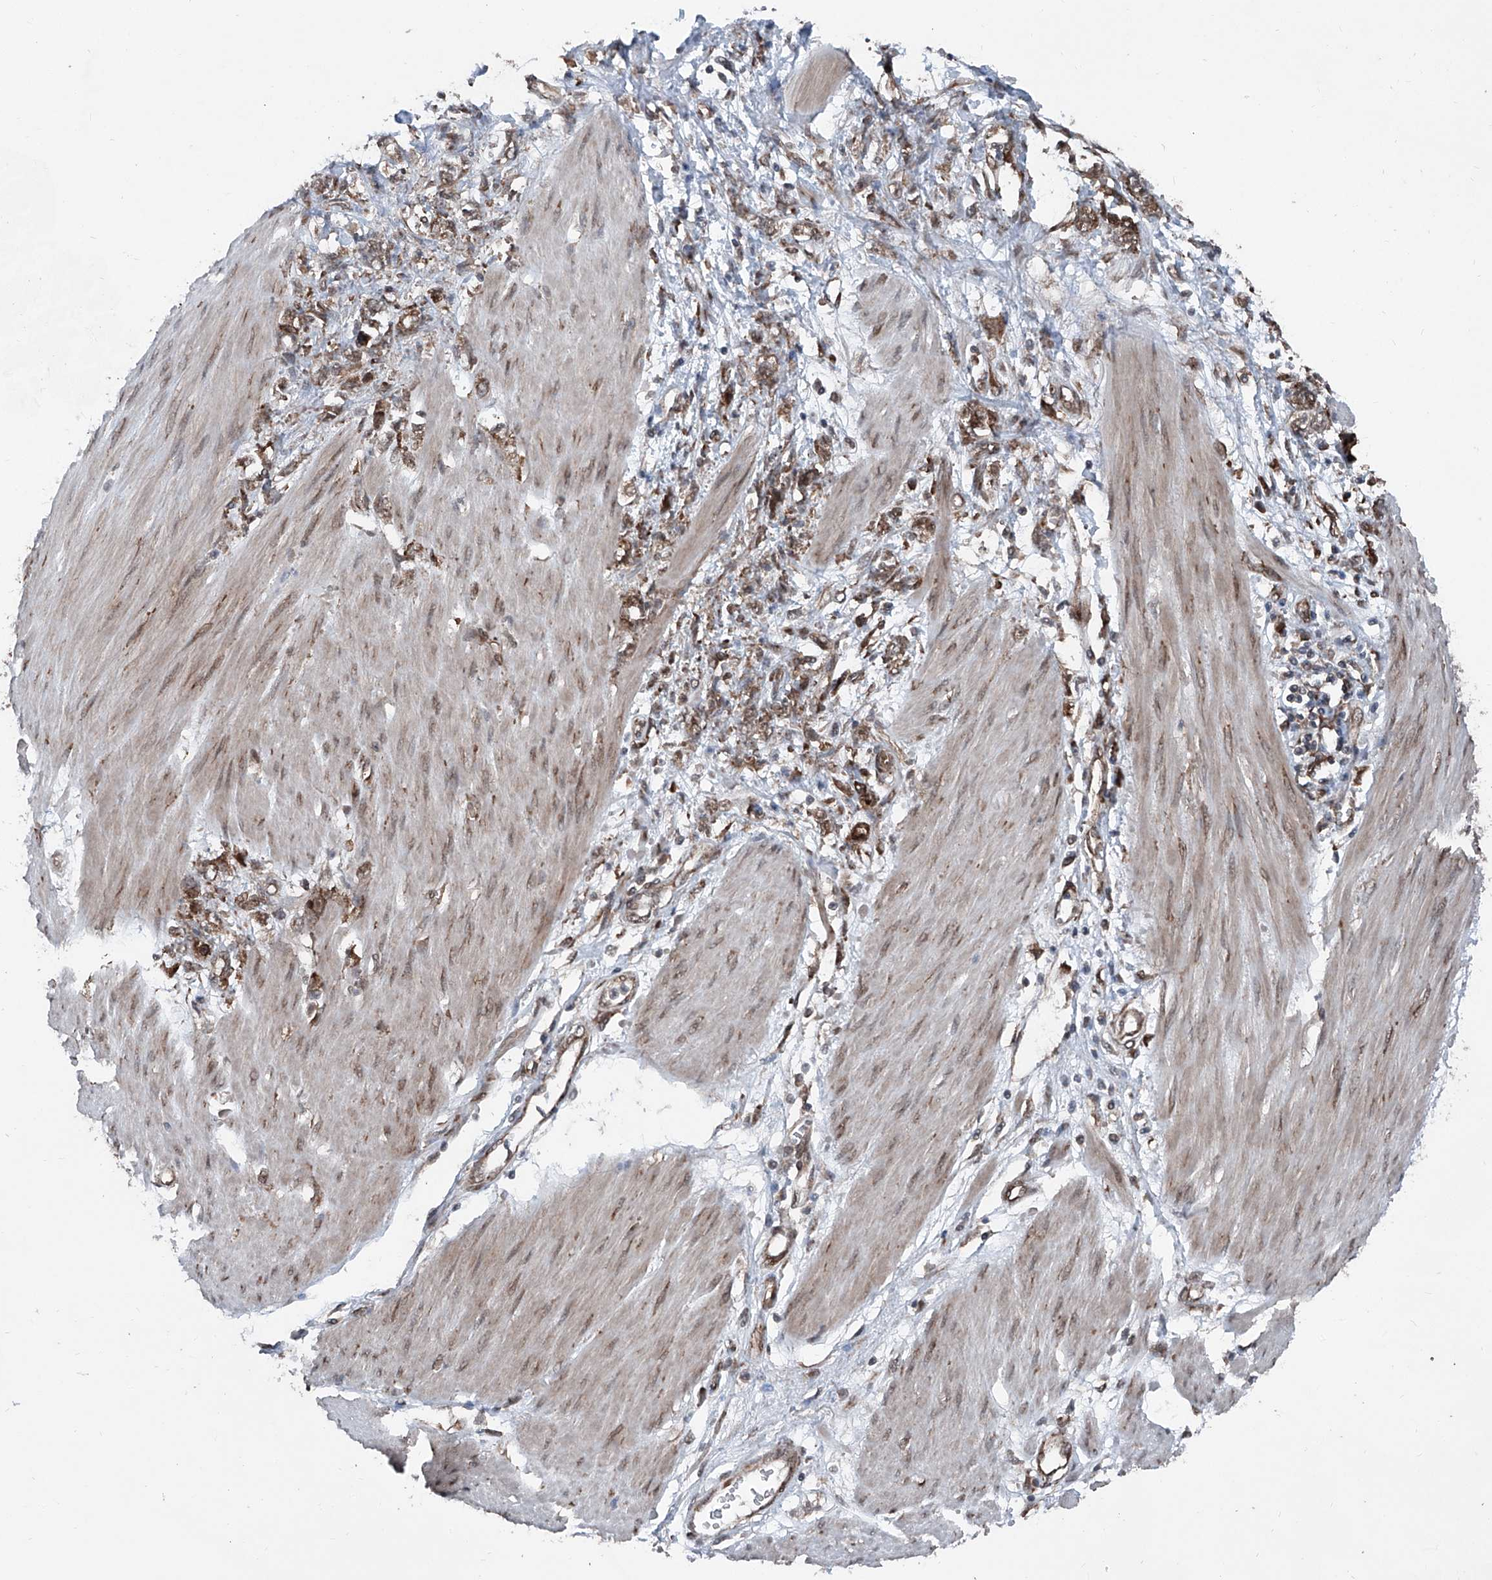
{"staining": {"intensity": "strong", "quantity": ">75%", "location": "cytoplasmic/membranous"}, "tissue": "stomach cancer", "cell_type": "Tumor cells", "image_type": "cancer", "snomed": [{"axis": "morphology", "description": "Adenocarcinoma, NOS"}, {"axis": "topography", "description": "Stomach"}], "caption": "A high-resolution image shows immunohistochemistry (IHC) staining of adenocarcinoma (stomach), which demonstrates strong cytoplasmic/membranous staining in approximately >75% of tumor cells.", "gene": "COA7", "patient": {"sex": "female", "age": 76}}